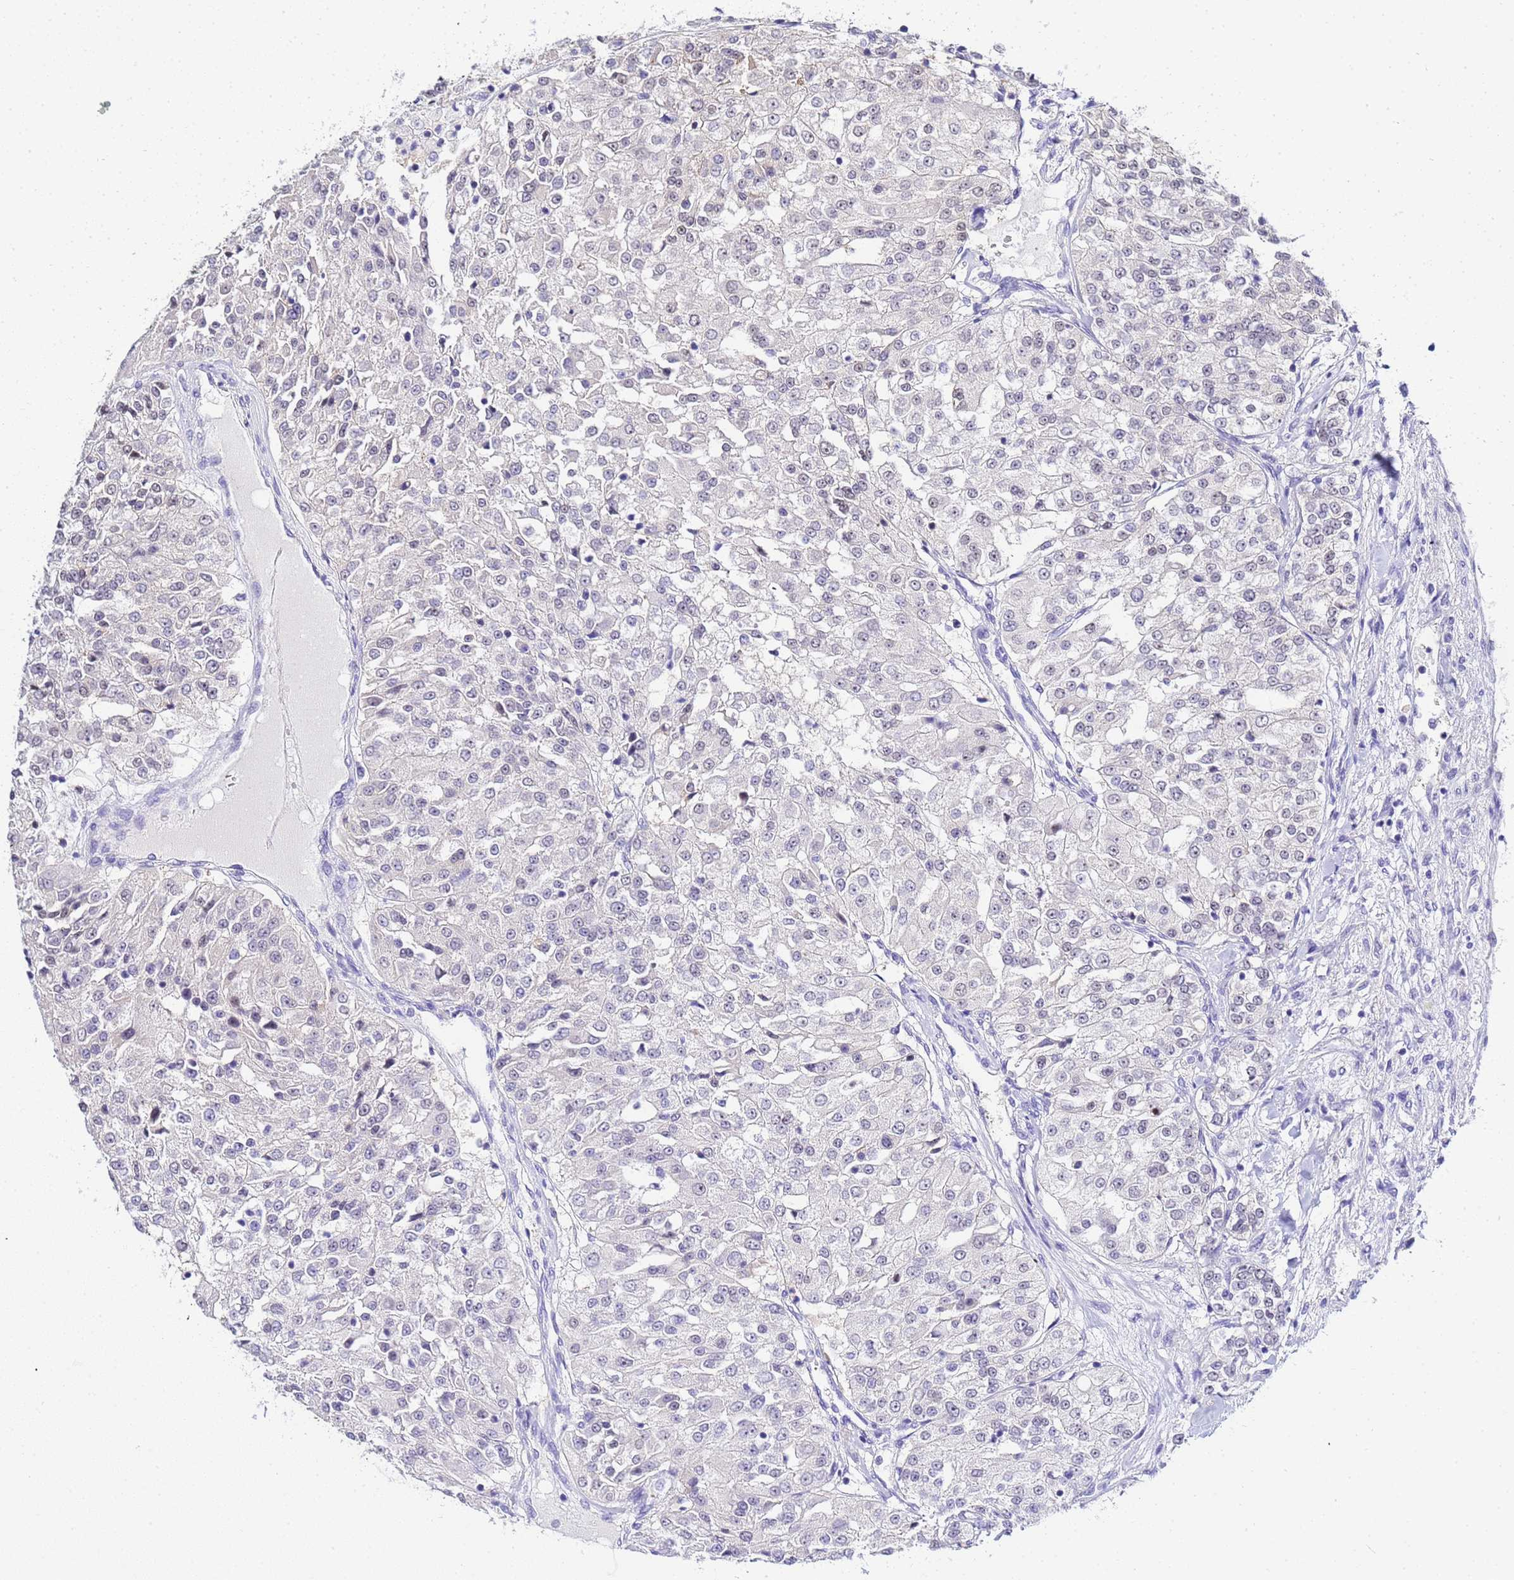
{"staining": {"intensity": "negative", "quantity": "none", "location": "none"}, "tissue": "renal cancer", "cell_type": "Tumor cells", "image_type": "cancer", "snomed": [{"axis": "morphology", "description": "Adenocarcinoma, NOS"}, {"axis": "topography", "description": "Kidney"}], "caption": "This is an immunohistochemistry histopathology image of renal cancer (adenocarcinoma). There is no staining in tumor cells.", "gene": "ACTL6B", "patient": {"sex": "female", "age": 63}}